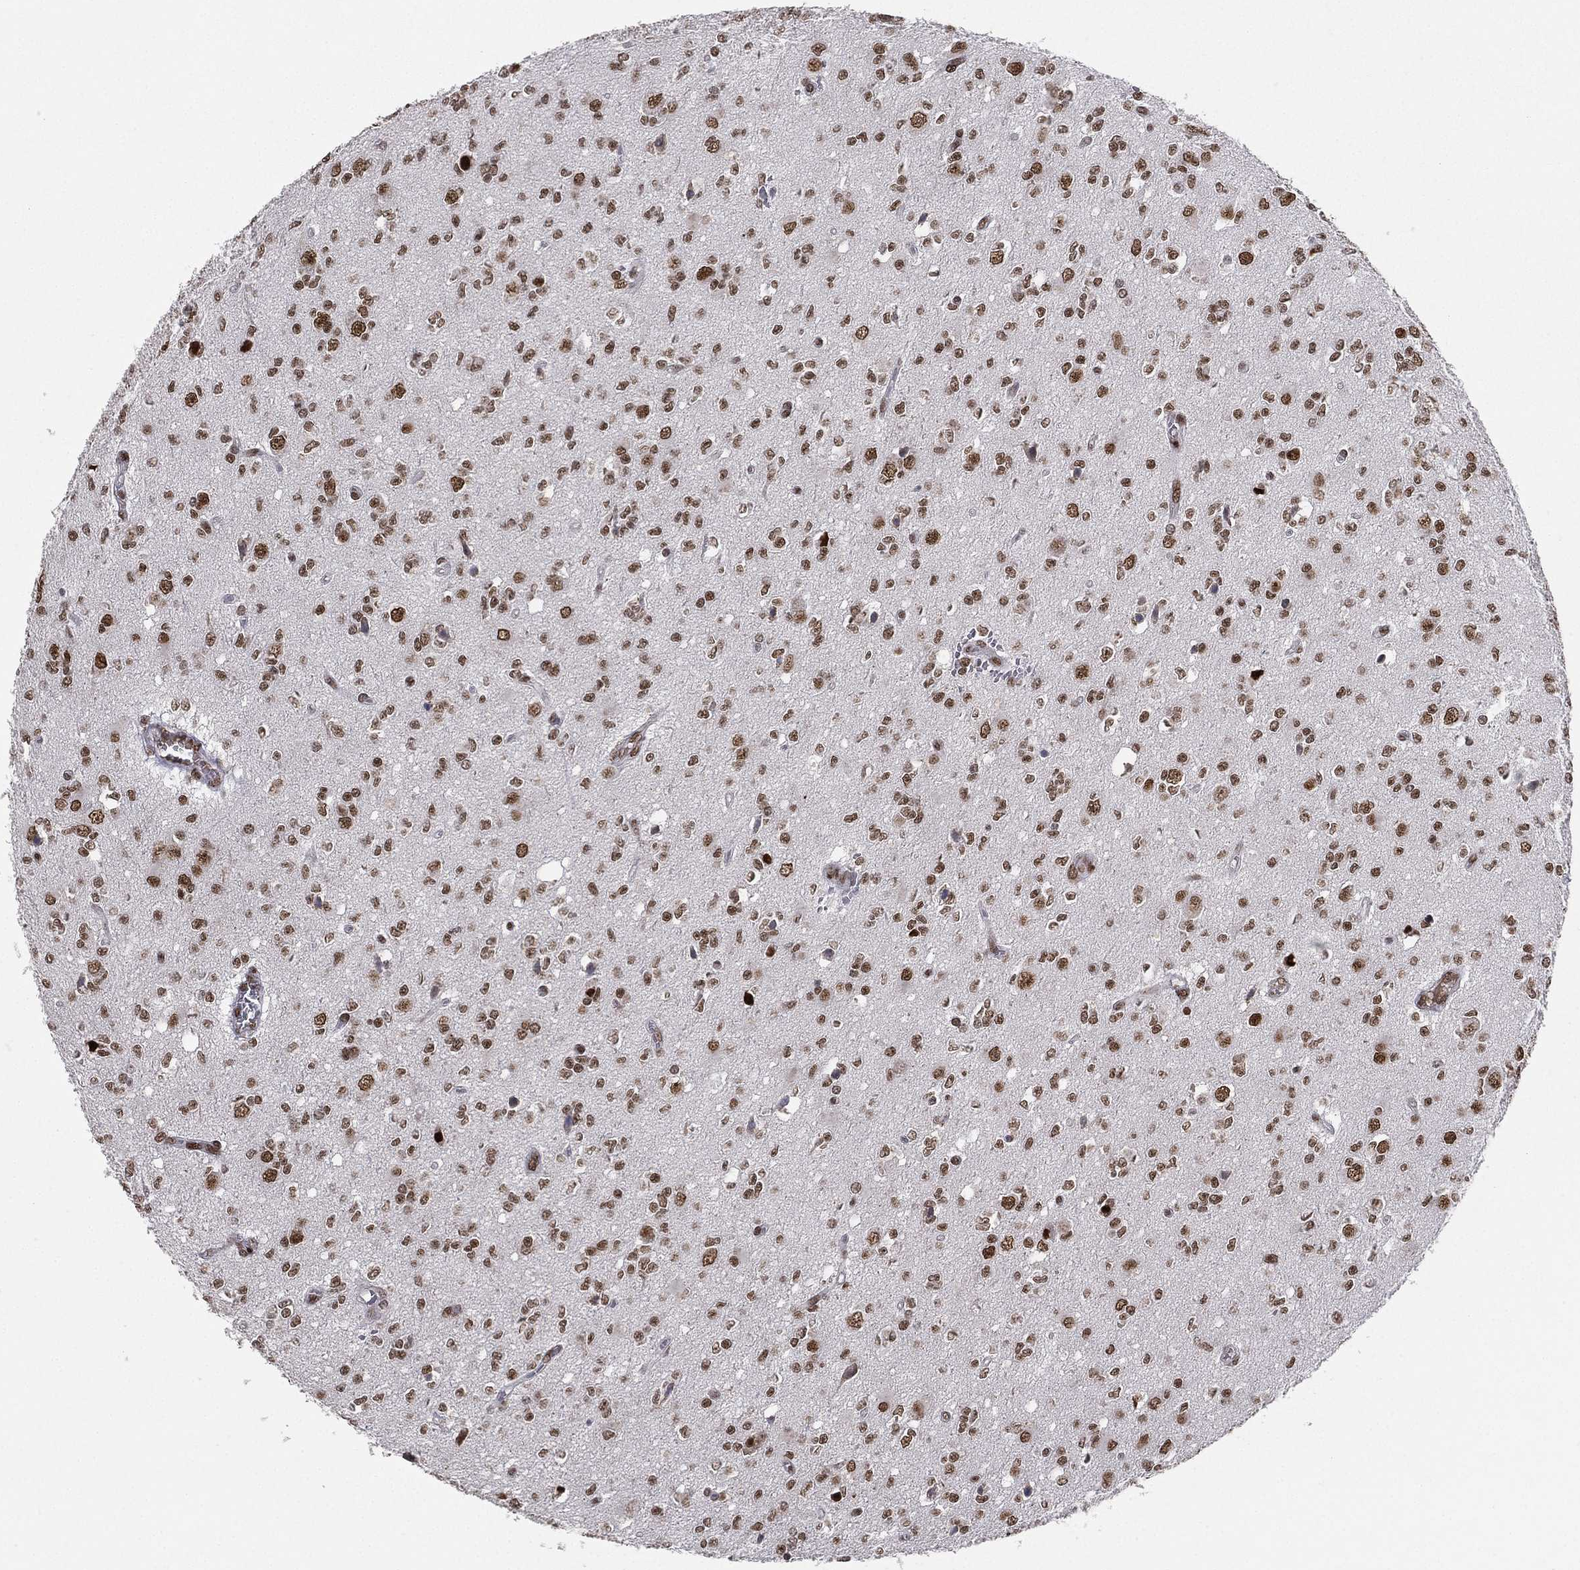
{"staining": {"intensity": "strong", "quantity": ">75%", "location": "nuclear"}, "tissue": "glioma", "cell_type": "Tumor cells", "image_type": "cancer", "snomed": [{"axis": "morphology", "description": "Glioma, malignant, Low grade"}, {"axis": "topography", "description": "Brain"}], "caption": "Human malignant low-grade glioma stained with a protein marker reveals strong staining in tumor cells.", "gene": "RTF1", "patient": {"sex": "female", "age": 45}}